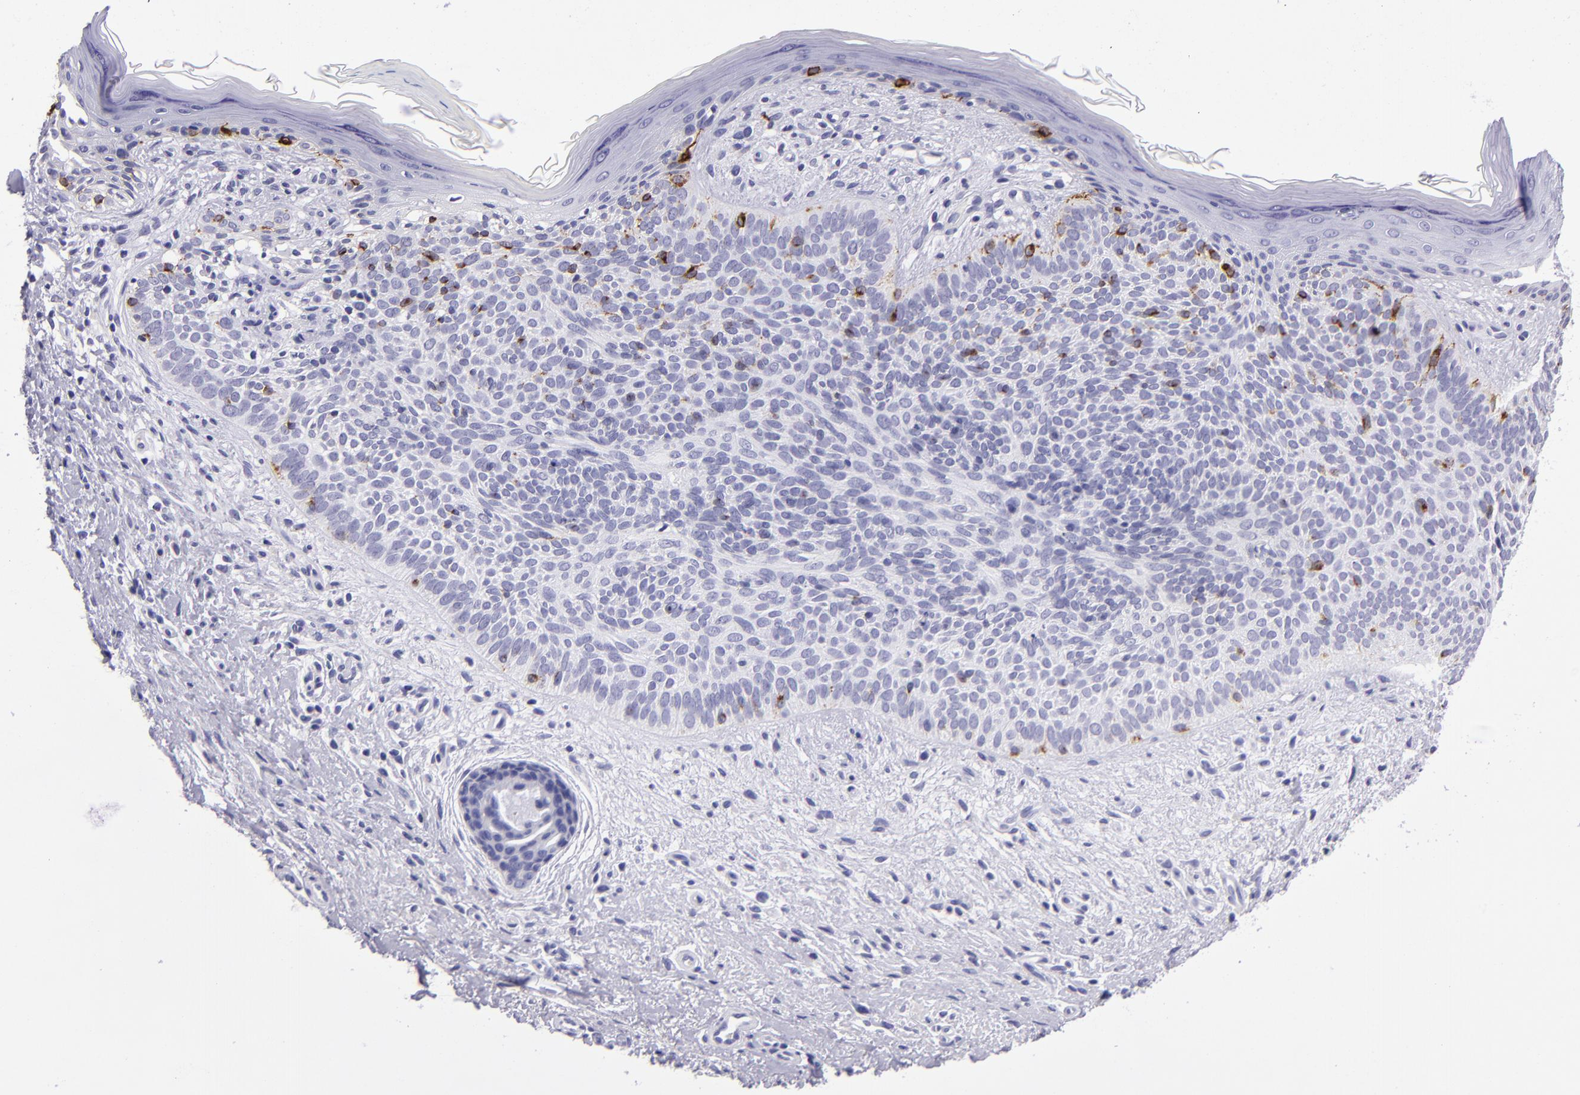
{"staining": {"intensity": "negative", "quantity": "none", "location": "none"}, "tissue": "skin cancer", "cell_type": "Tumor cells", "image_type": "cancer", "snomed": [{"axis": "morphology", "description": "Basal cell carcinoma"}, {"axis": "topography", "description": "Skin"}], "caption": "The photomicrograph demonstrates no staining of tumor cells in skin cancer.", "gene": "TYRP1", "patient": {"sex": "female", "age": 78}}